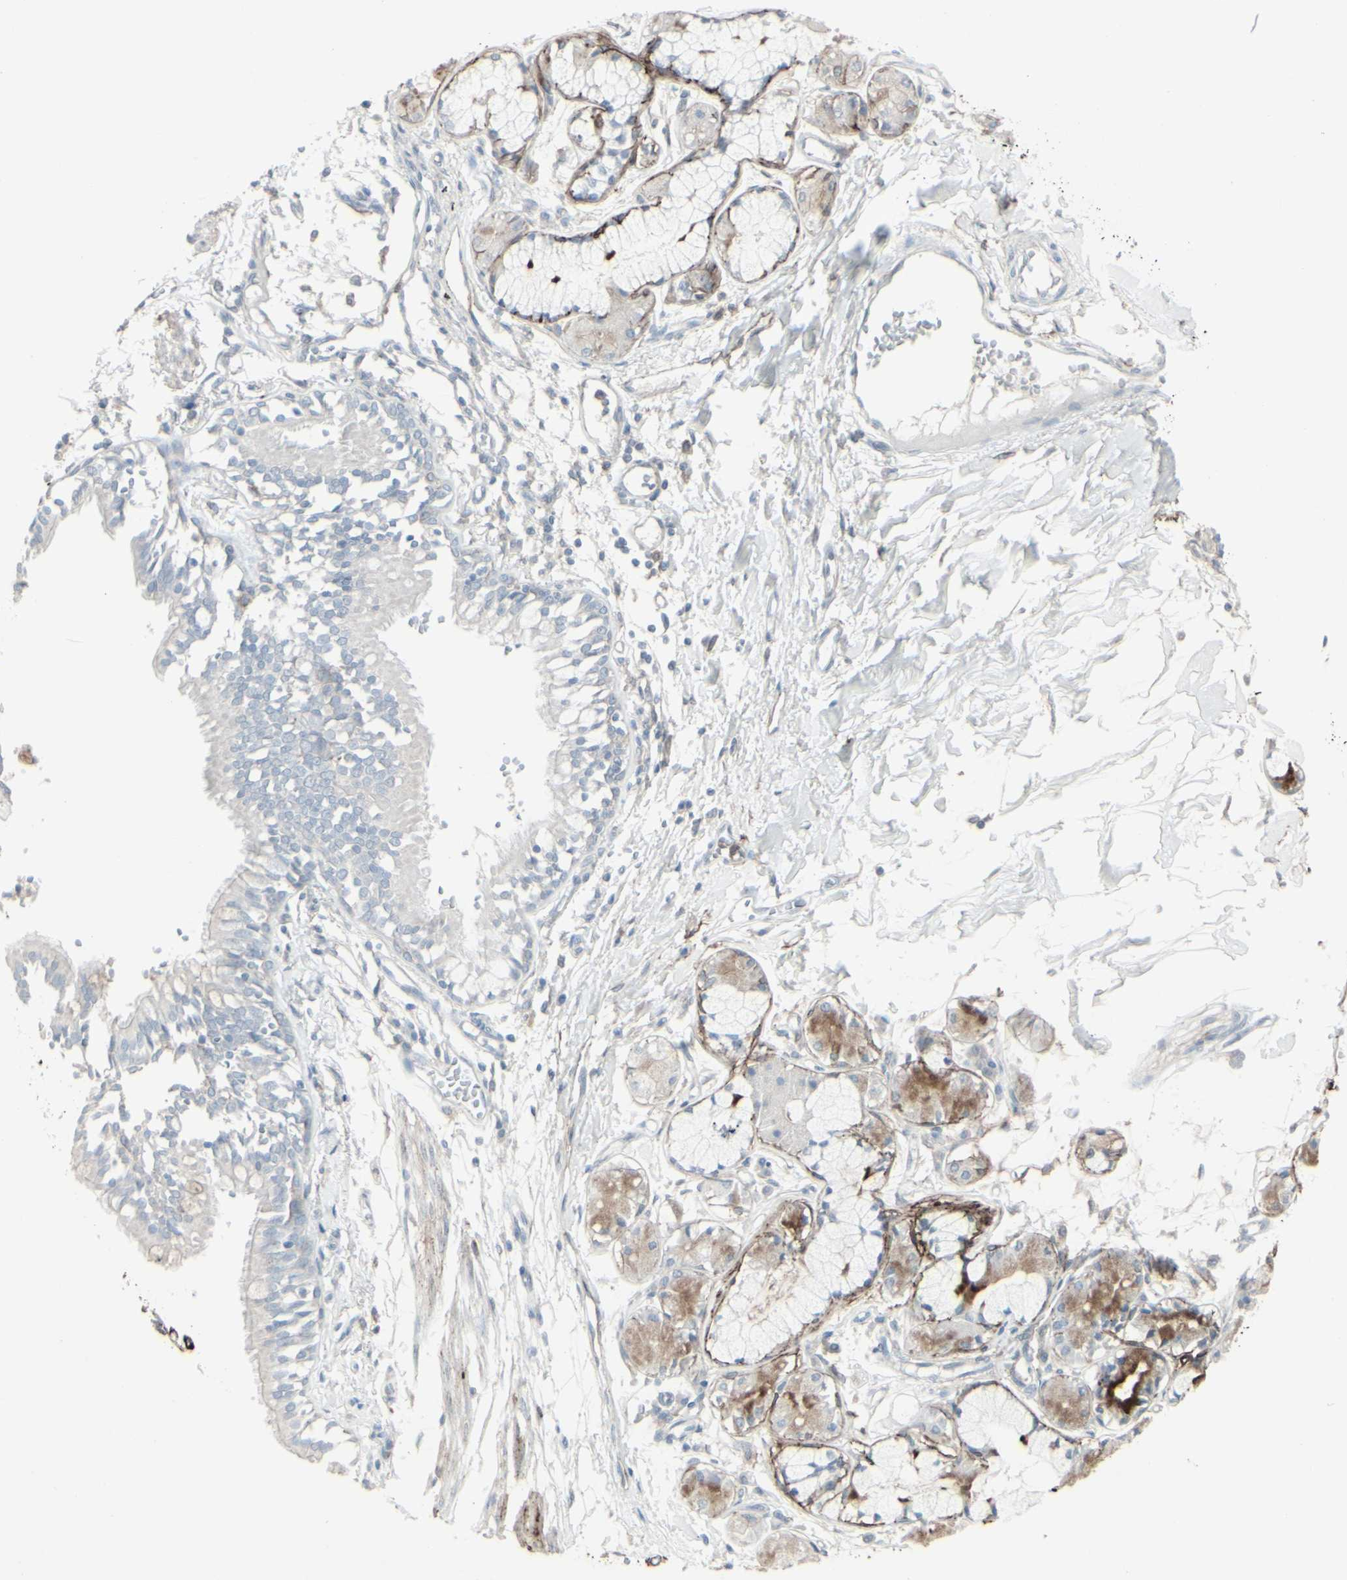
{"staining": {"intensity": "negative", "quantity": "none", "location": "none"}, "tissue": "bronchus", "cell_type": "Respiratory epithelial cells", "image_type": "normal", "snomed": [{"axis": "morphology", "description": "Normal tissue, NOS"}, {"axis": "topography", "description": "Bronchus"}, {"axis": "topography", "description": "Lung"}], "caption": "A high-resolution image shows immunohistochemistry (IHC) staining of normal bronchus, which demonstrates no significant positivity in respiratory epithelial cells. (DAB (3,3'-diaminobenzidine) immunohistochemistry (IHC) visualized using brightfield microscopy, high magnification).", "gene": "GJA1", "patient": {"sex": "female", "age": 56}}